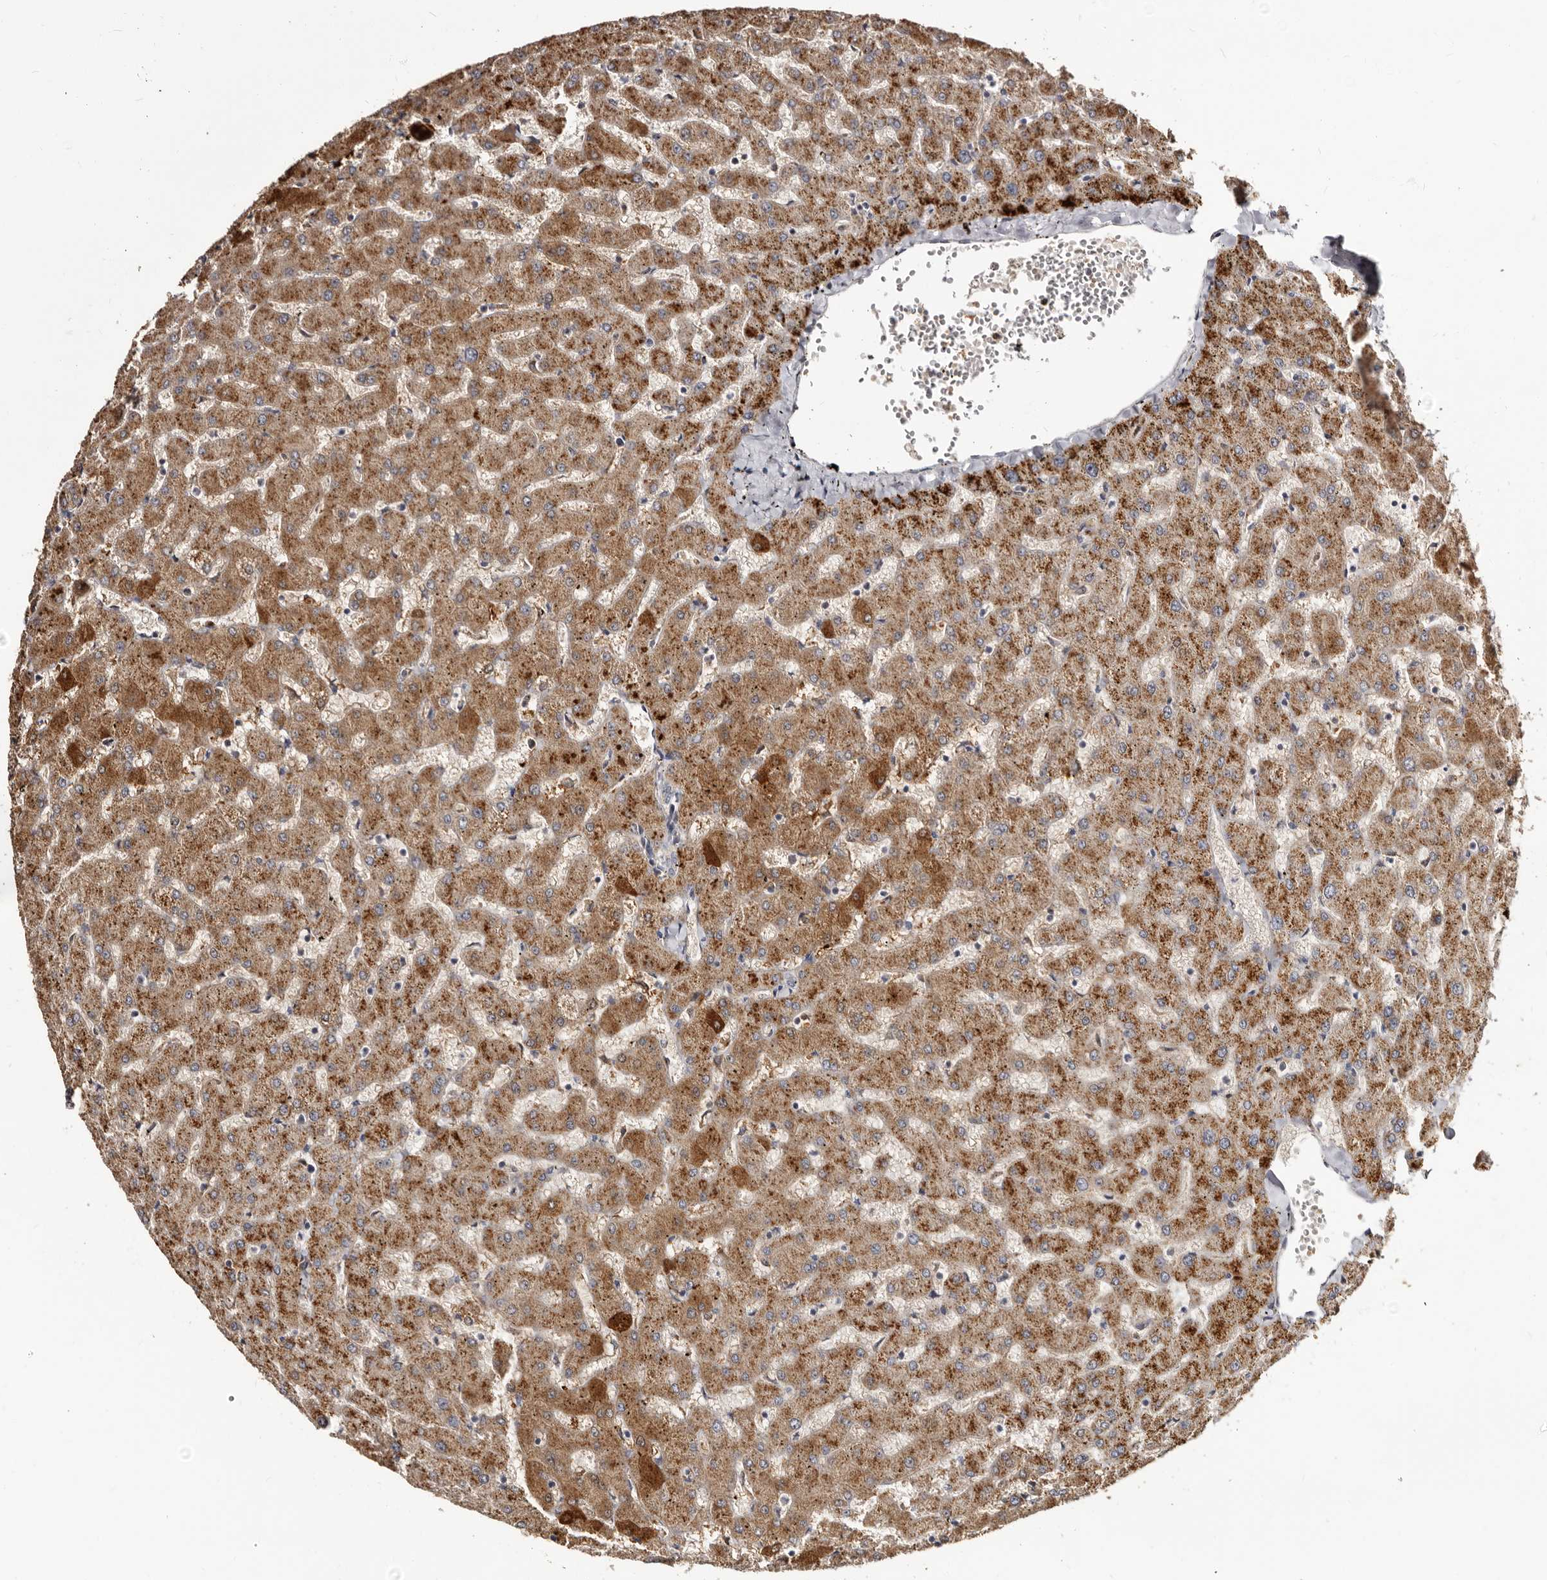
{"staining": {"intensity": "weak", "quantity": "<25%", "location": "cytoplasmic/membranous"}, "tissue": "liver", "cell_type": "Cholangiocytes", "image_type": "normal", "snomed": [{"axis": "morphology", "description": "Normal tissue, NOS"}, {"axis": "topography", "description": "Liver"}], "caption": "Immunohistochemistry (IHC) photomicrograph of normal liver: human liver stained with DAB displays no significant protein expression in cholangiocytes.", "gene": "PTAFR", "patient": {"sex": "female", "age": 63}}